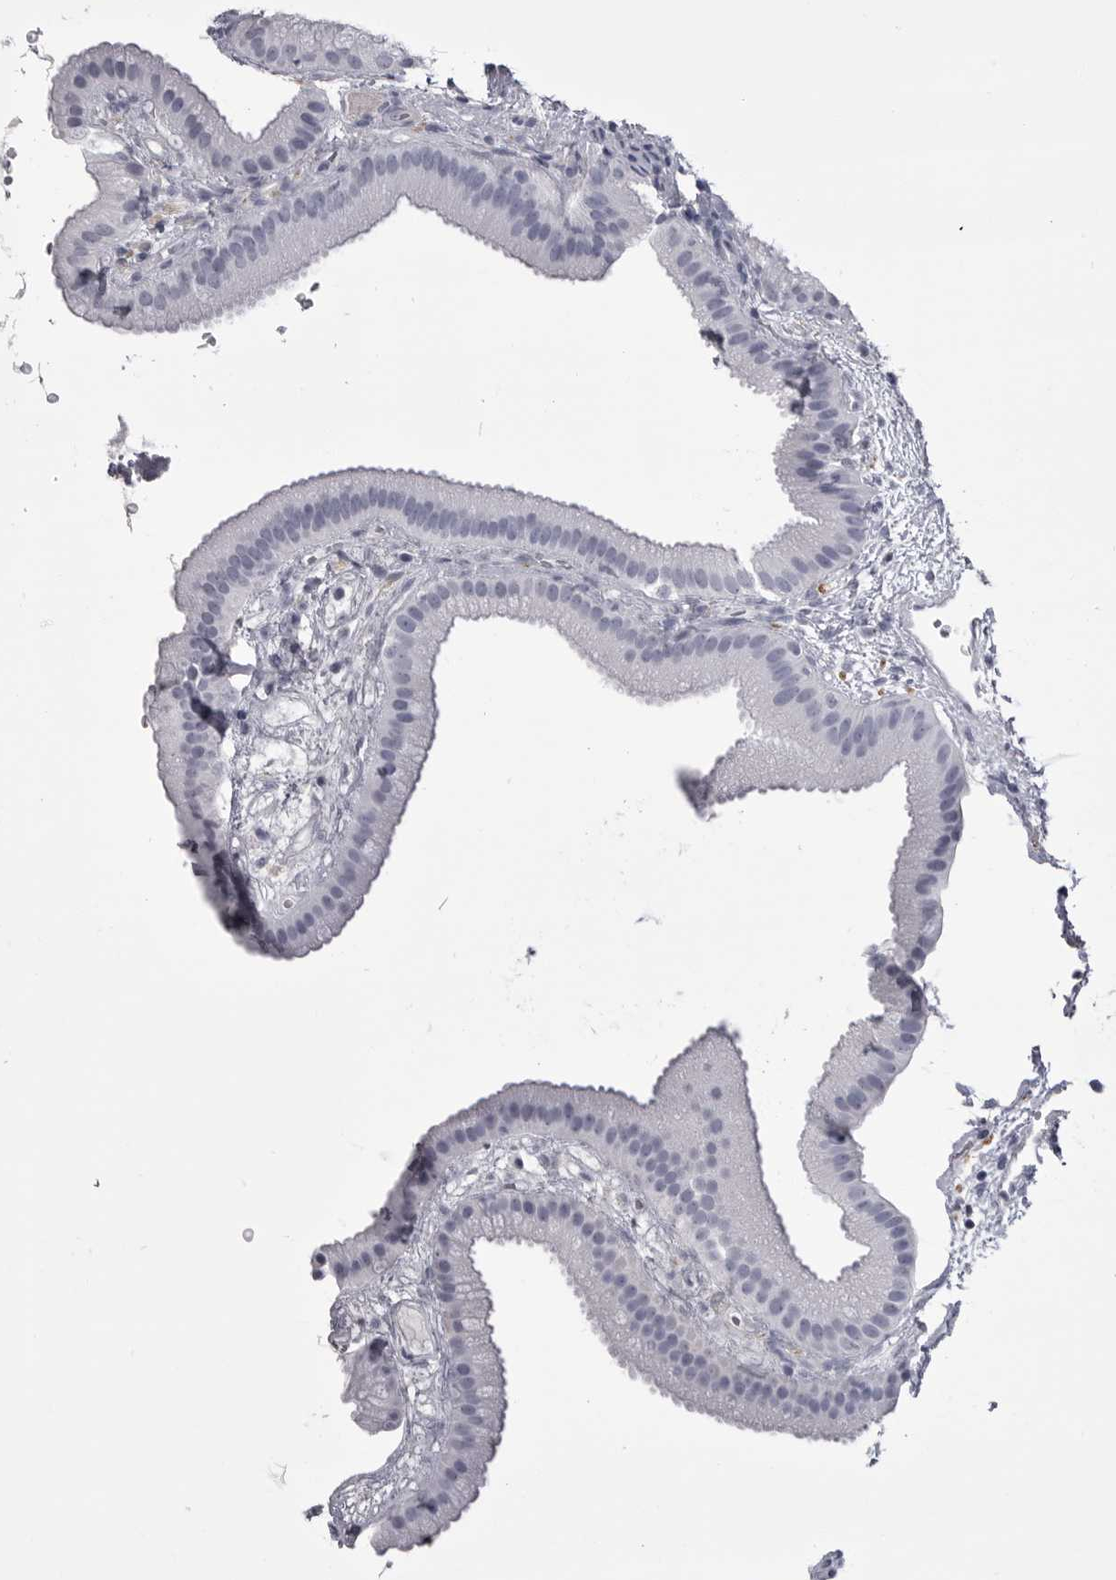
{"staining": {"intensity": "negative", "quantity": "none", "location": "none"}, "tissue": "gallbladder", "cell_type": "Glandular cells", "image_type": "normal", "snomed": [{"axis": "morphology", "description": "Normal tissue, NOS"}, {"axis": "topography", "description": "Gallbladder"}], "caption": "DAB (3,3'-diaminobenzidine) immunohistochemical staining of unremarkable gallbladder exhibits no significant positivity in glandular cells. (Immunohistochemistry, brightfield microscopy, high magnification).", "gene": "ANK2", "patient": {"sex": "female", "age": 64}}